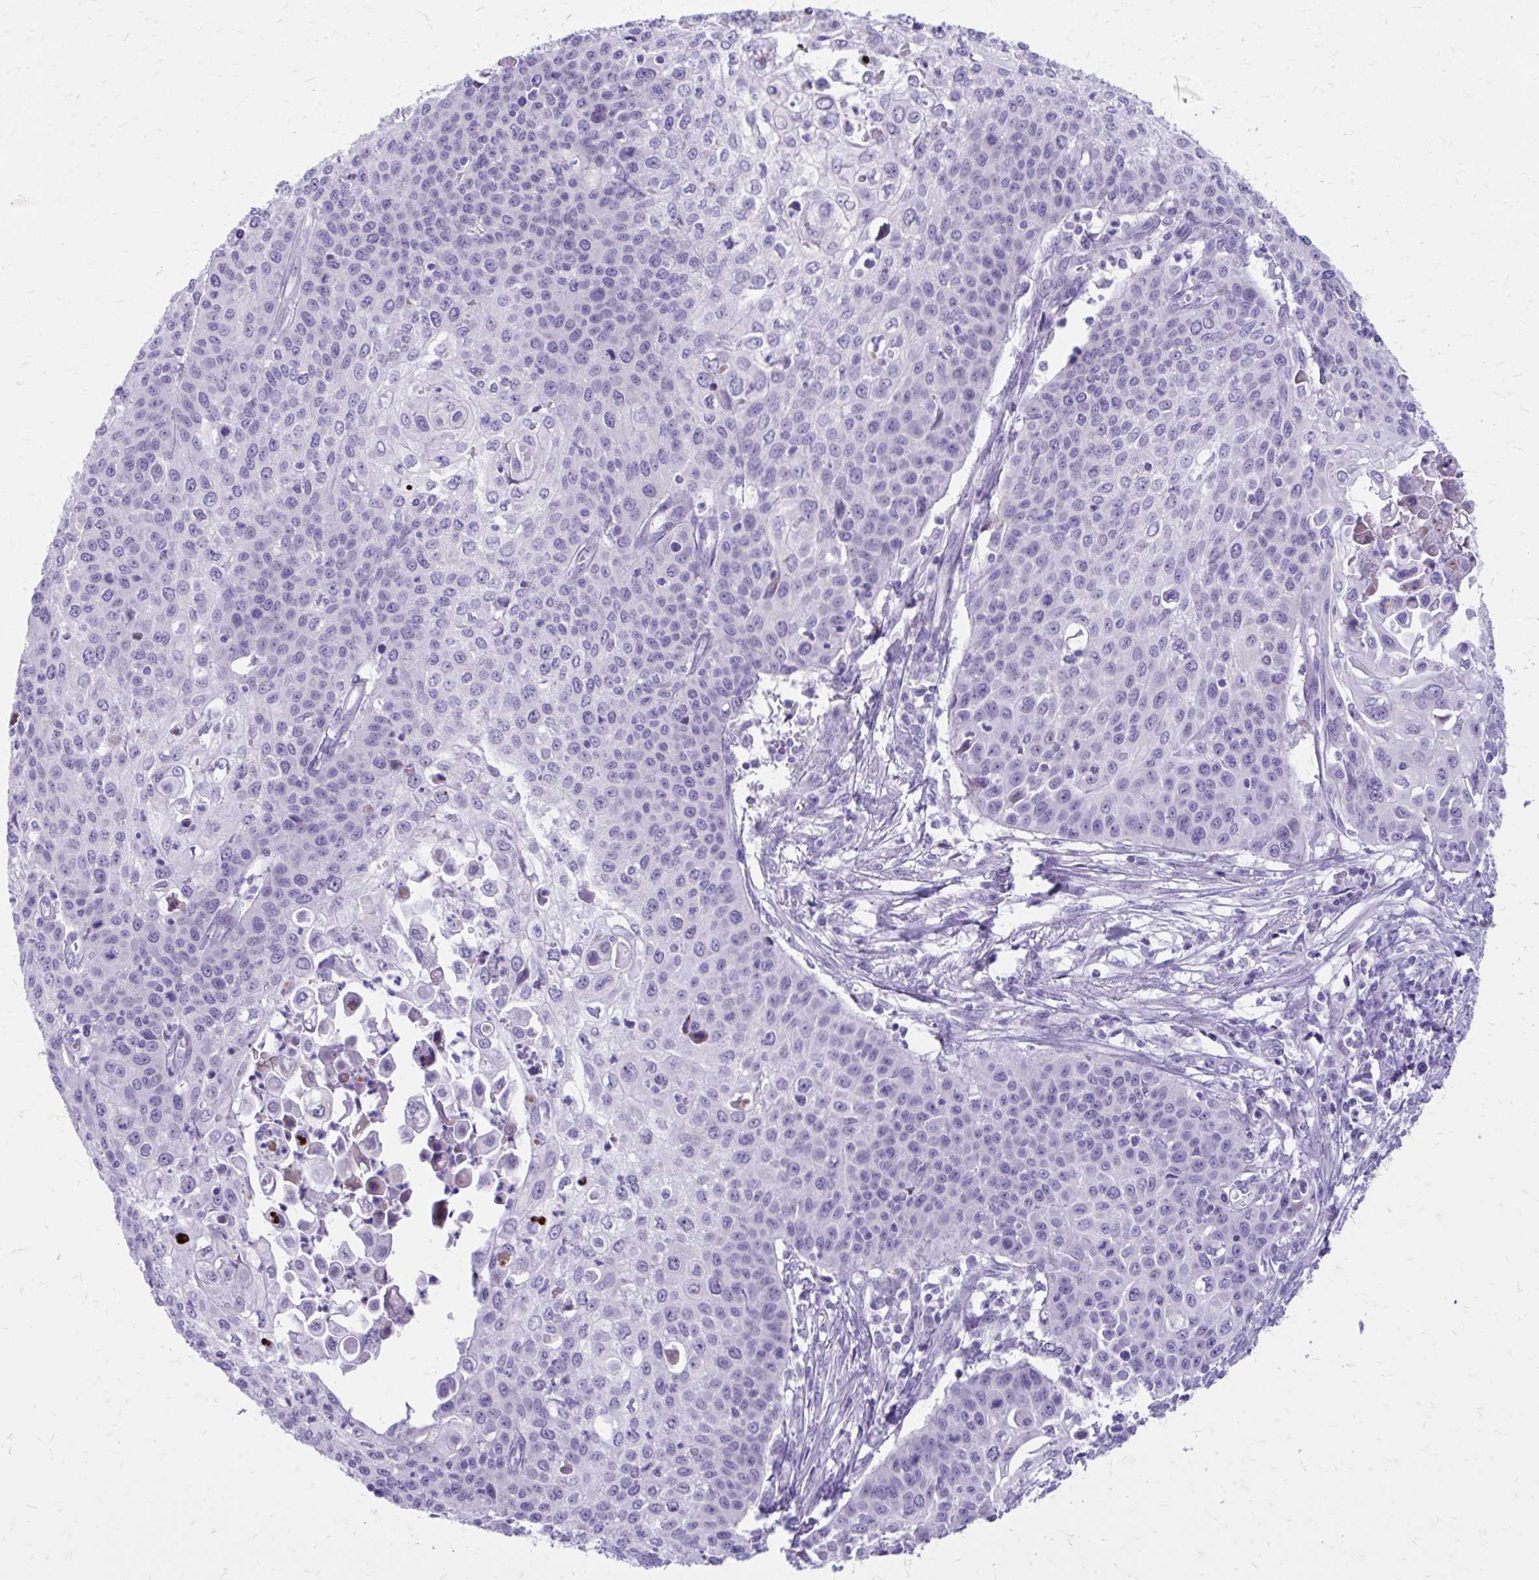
{"staining": {"intensity": "negative", "quantity": "none", "location": "none"}, "tissue": "cervical cancer", "cell_type": "Tumor cells", "image_type": "cancer", "snomed": [{"axis": "morphology", "description": "Squamous cell carcinoma, NOS"}, {"axis": "topography", "description": "Cervix"}], "caption": "The IHC image has no significant staining in tumor cells of cervical cancer tissue. (Immunohistochemistry, brightfield microscopy, high magnification).", "gene": "LCN15", "patient": {"sex": "female", "age": 65}}